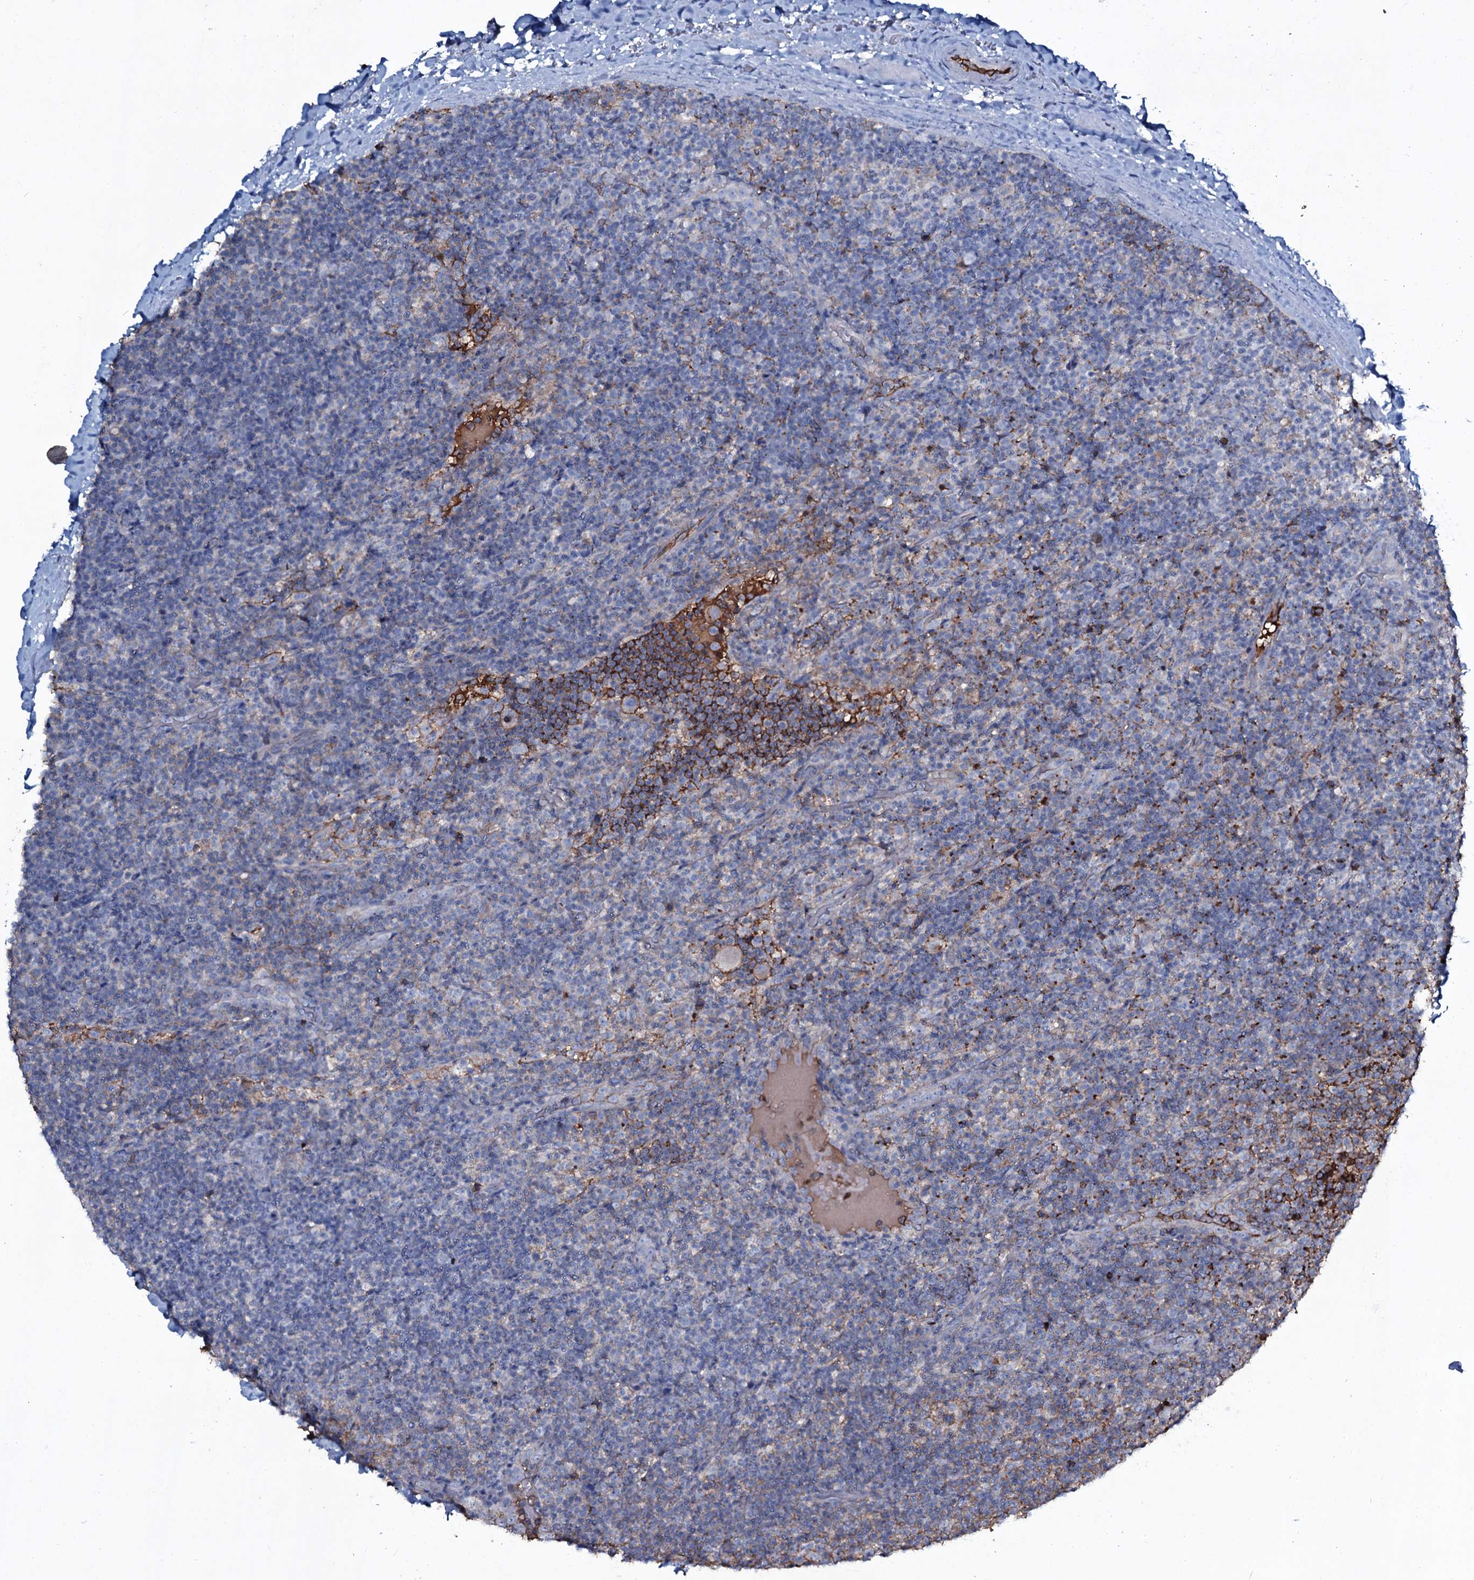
{"staining": {"intensity": "negative", "quantity": "none", "location": "none"}, "tissue": "lymphoma", "cell_type": "Tumor cells", "image_type": "cancer", "snomed": [{"axis": "morphology", "description": "Hodgkin's disease, NOS"}, {"axis": "topography", "description": "Lymph node"}], "caption": "The histopathology image demonstrates no significant positivity in tumor cells of Hodgkin's disease. (DAB immunohistochemistry (IHC) visualized using brightfield microscopy, high magnification).", "gene": "EDN1", "patient": {"sex": "female", "age": 57}}